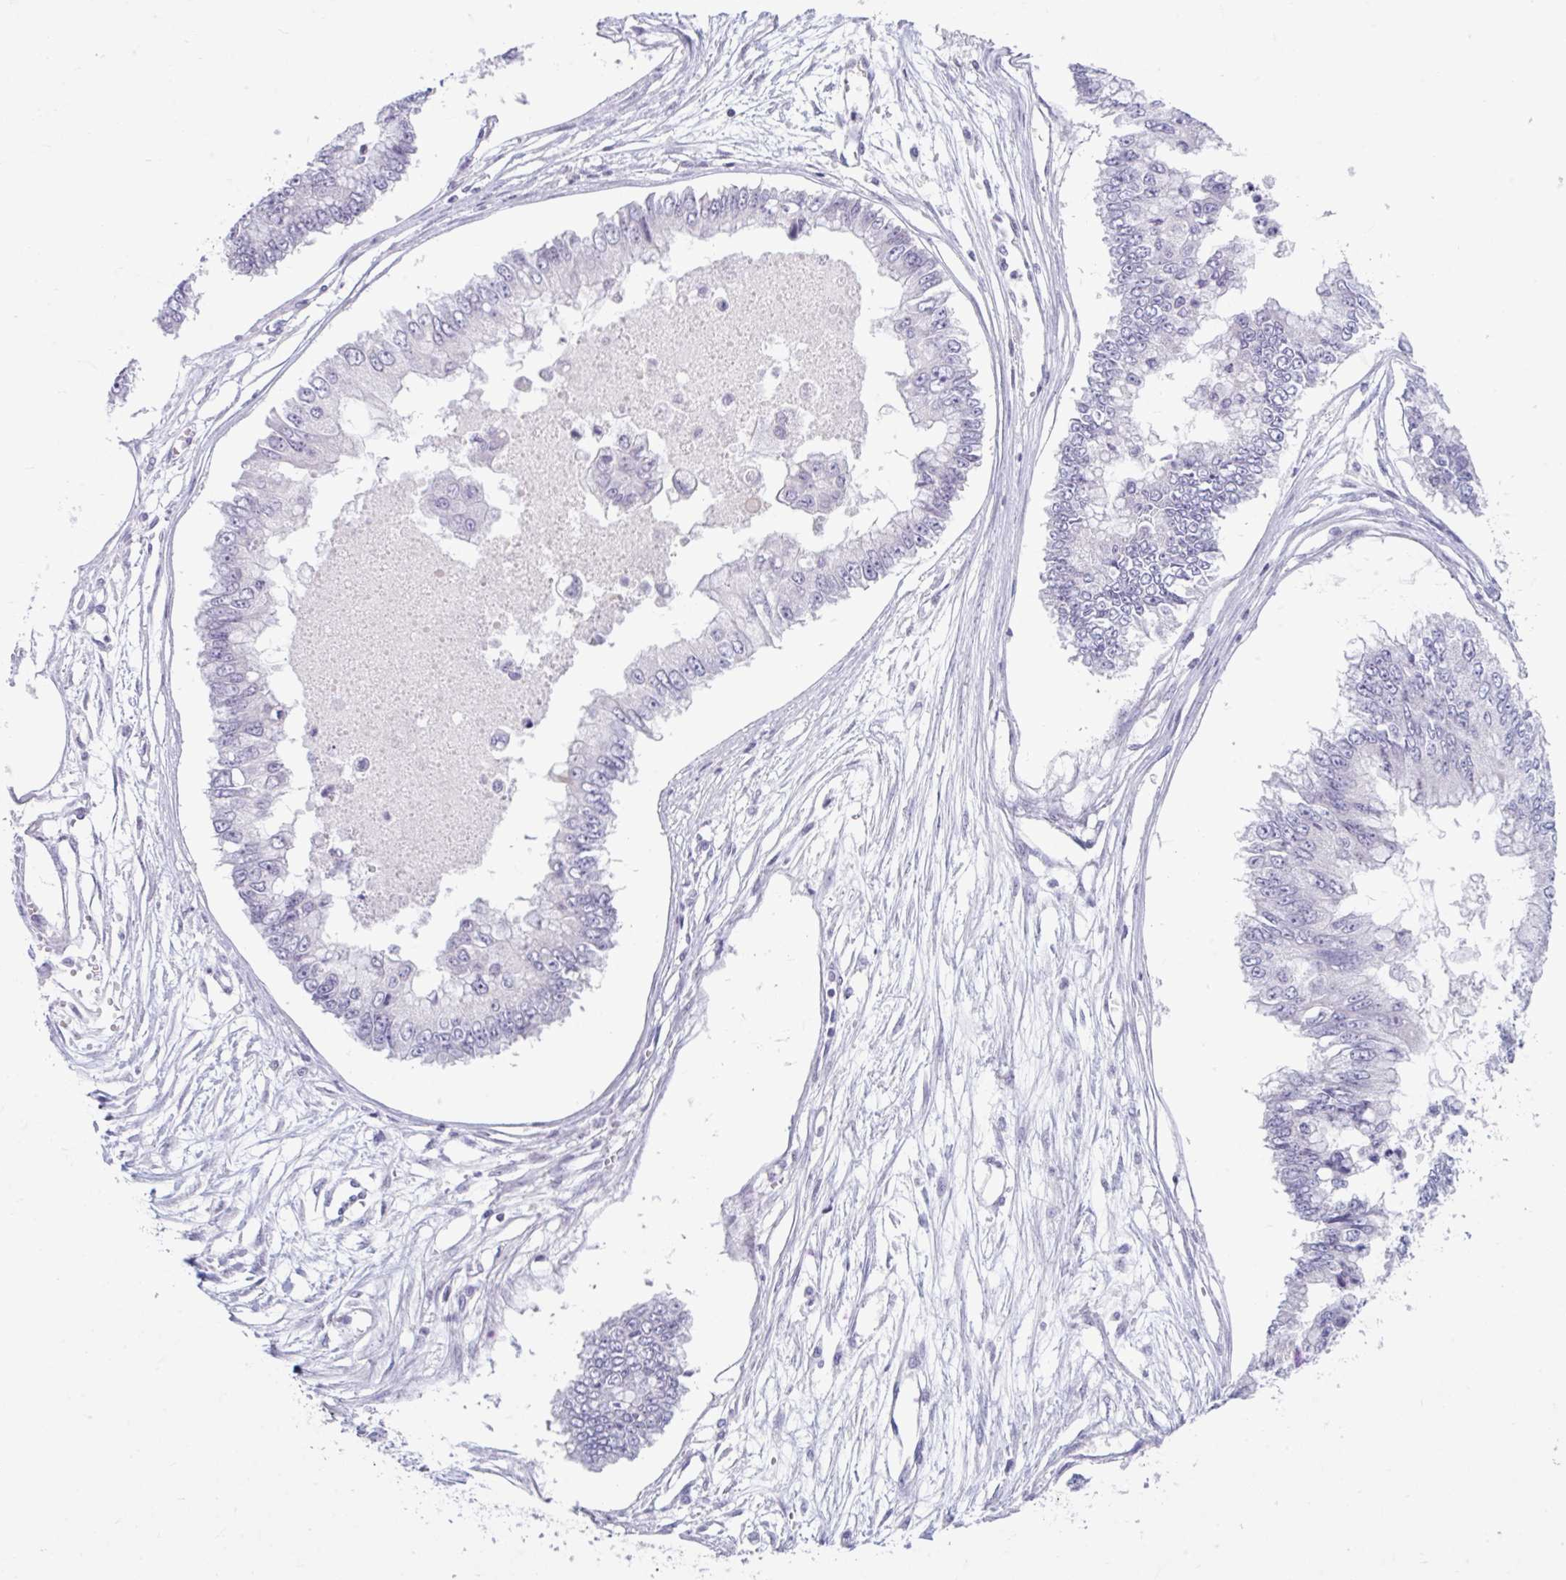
{"staining": {"intensity": "negative", "quantity": "none", "location": "none"}, "tissue": "ovarian cancer", "cell_type": "Tumor cells", "image_type": "cancer", "snomed": [{"axis": "morphology", "description": "Cystadenocarcinoma, mucinous, NOS"}, {"axis": "topography", "description": "Ovary"}], "caption": "Immunohistochemistry histopathology image of ovarian cancer (mucinous cystadenocarcinoma) stained for a protein (brown), which exhibits no positivity in tumor cells. Brightfield microscopy of immunohistochemistry (IHC) stained with DAB (brown) and hematoxylin (blue), captured at high magnification.", "gene": "FAM153A", "patient": {"sex": "female", "age": 72}}